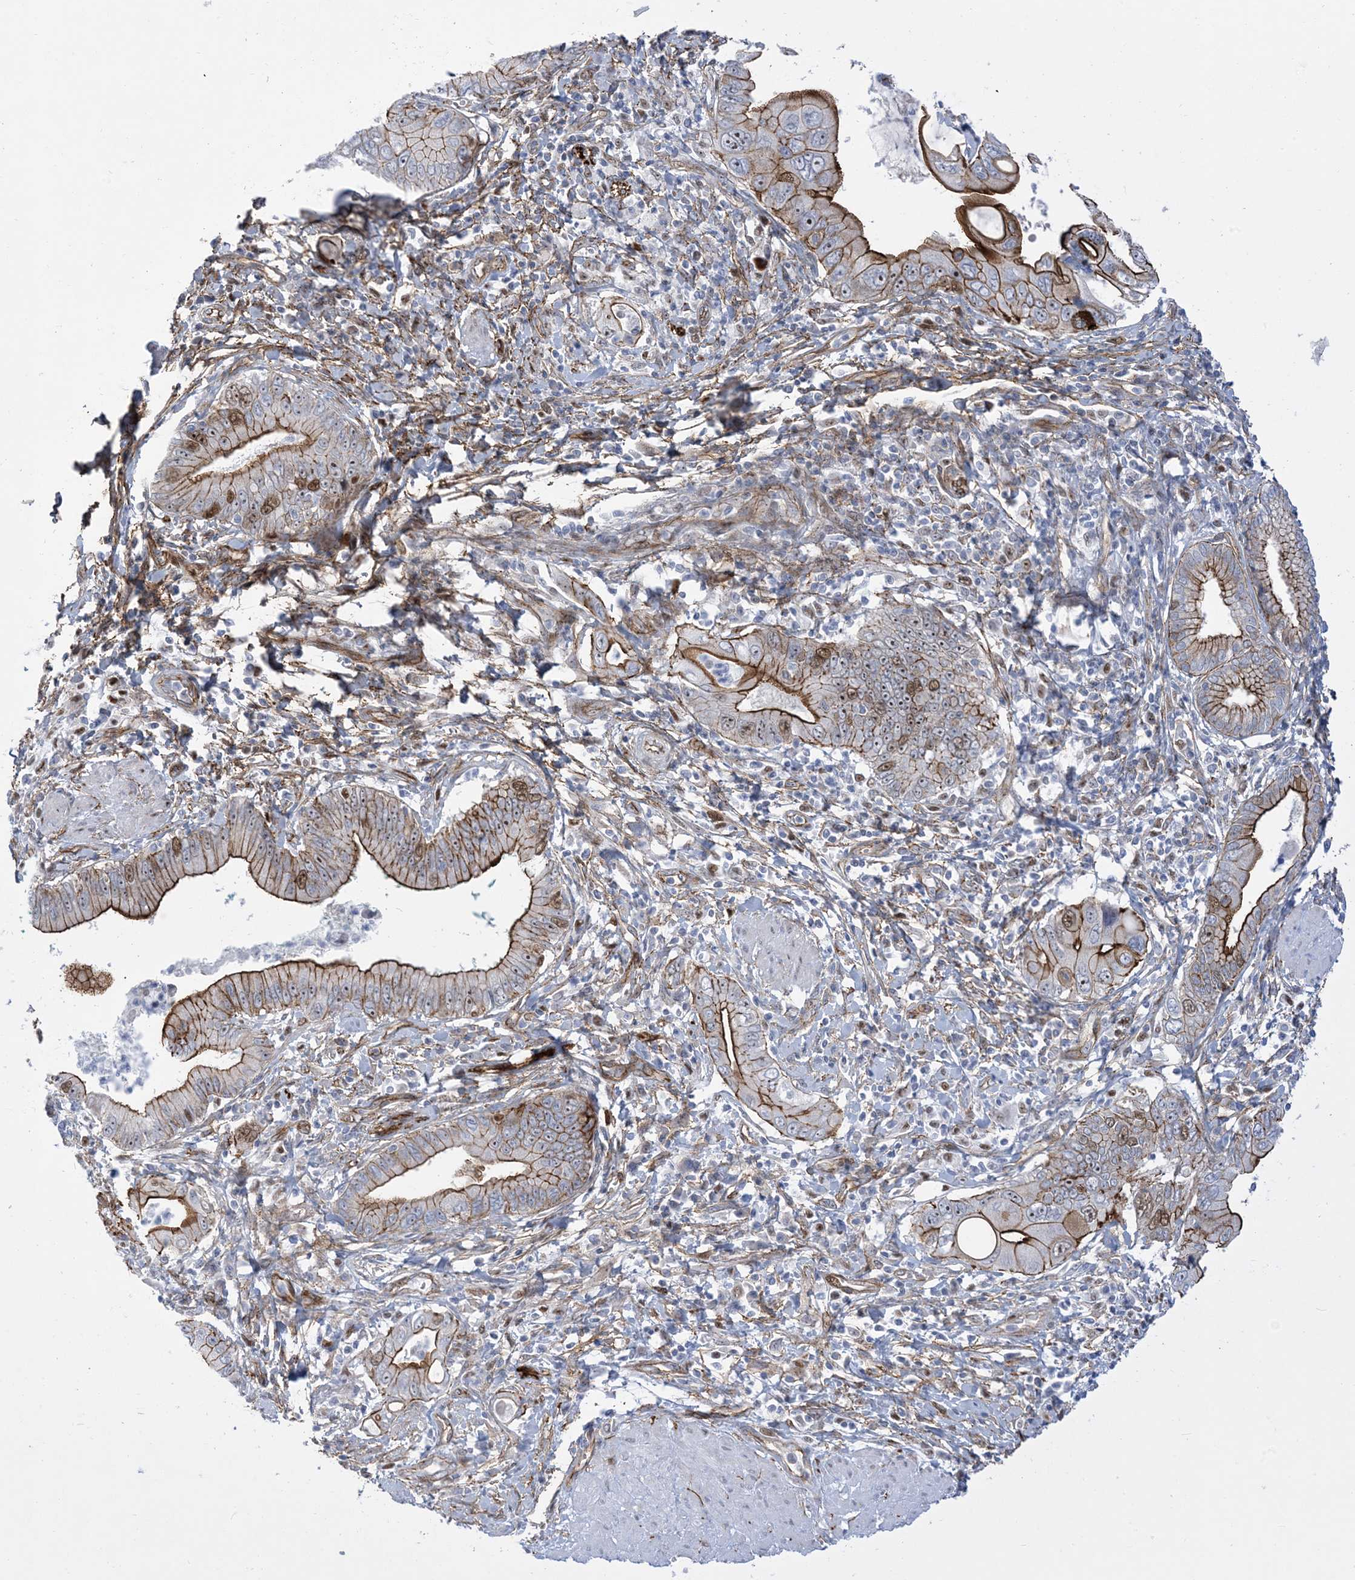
{"staining": {"intensity": "strong", "quantity": ">75%", "location": "cytoplasmic/membranous,nuclear"}, "tissue": "pancreatic cancer", "cell_type": "Tumor cells", "image_type": "cancer", "snomed": [{"axis": "morphology", "description": "Adenocarcinoma, NOS"}, {"axis": "topography", "description": "Pancreas"}], "caption": "Pancreatic cancer was stained to show a protein in brown. There is high levels of strong cytoplasmic/membranous and nuclear positivity in approximately >75% of tumor cells.", "gene": "MARS2", "patient": {"sex": "male", "age": 78}}